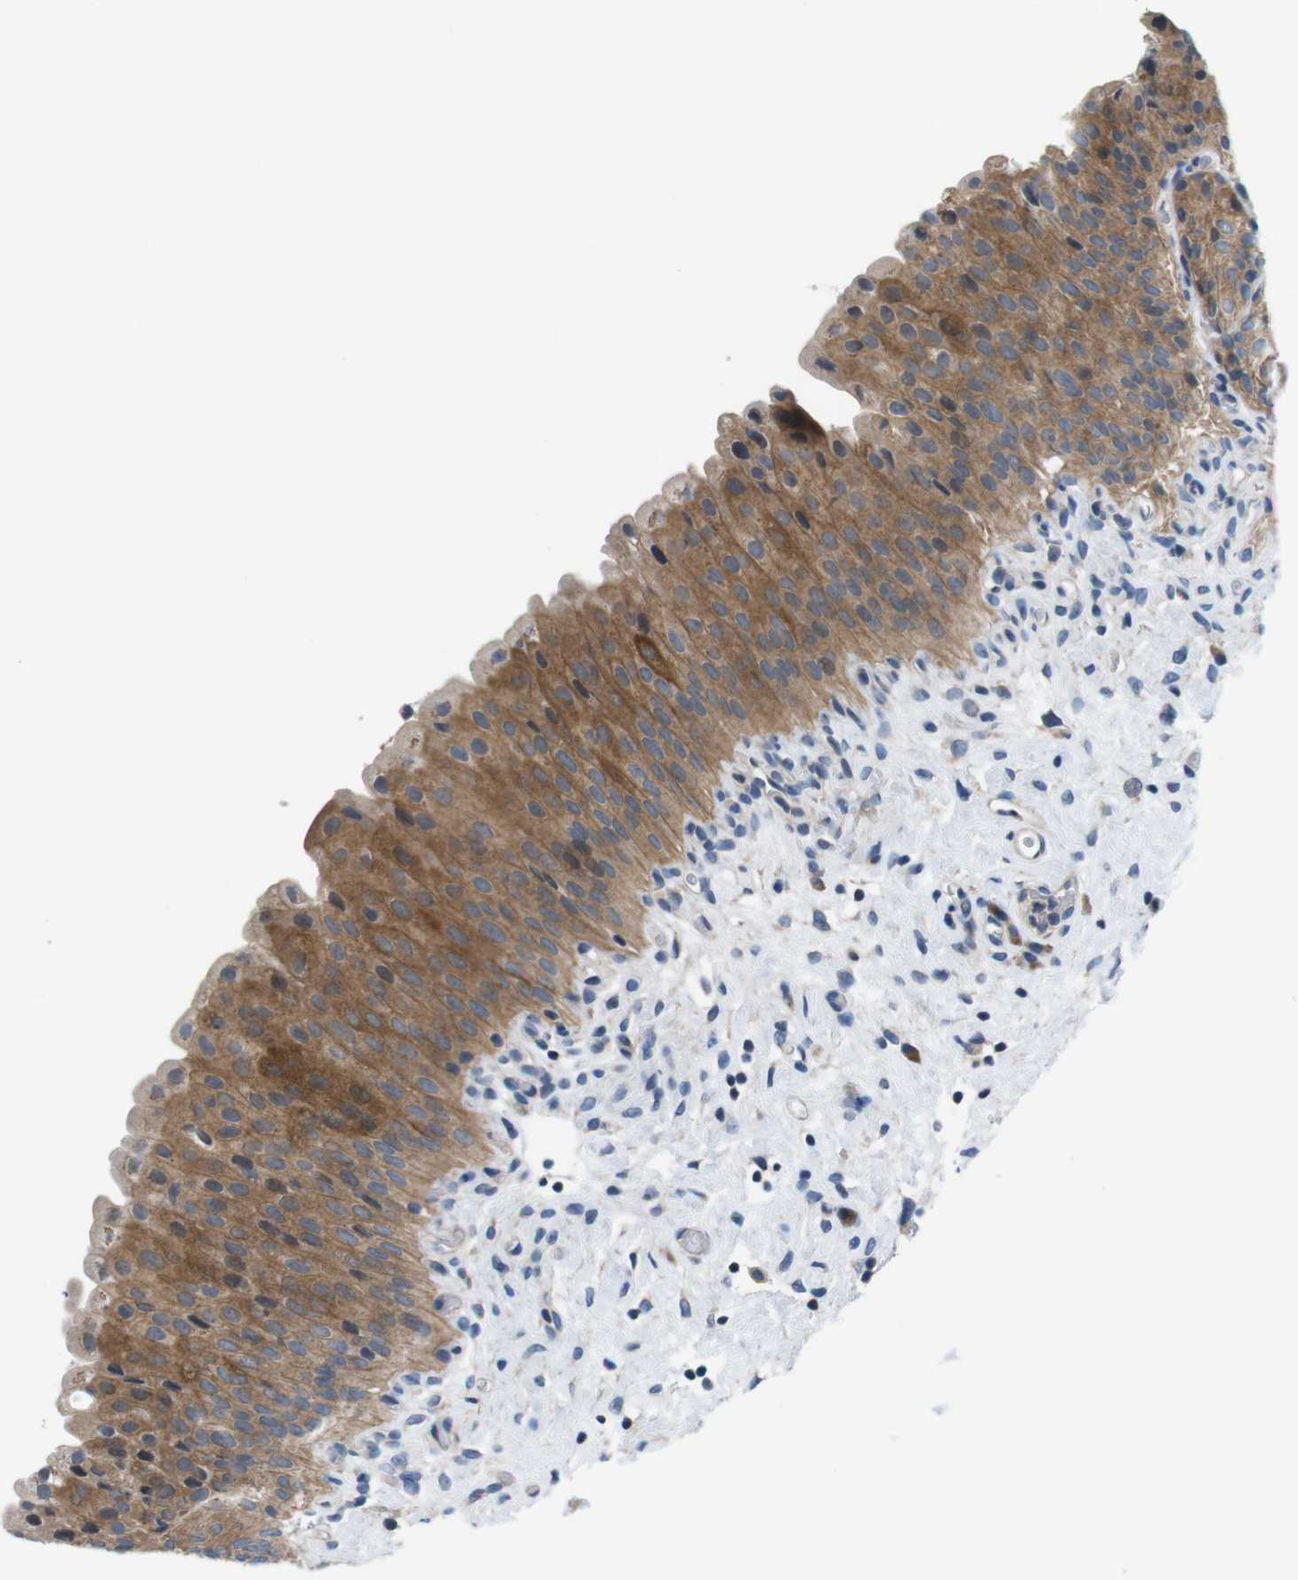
{"staining": {"intensity": "moderate", "quantity": ">75%", "location": "cytoplasmic/membranous"}, "tissue": "urinary bladder", "cell_type": "Urothelial cells", "image_type": "normal", "snomed": [{"axis": "morphology", "description": "Normal tissue, NOS"}, {"axis": "morphology", "description": "Urothelial carcinoma, High grade"}, {"axis": "topography", "description": "Urinary bladder"}], "caption": "Protein staining displays moderate cytoplasmic/membranous positivity in about >75% of urothelial cells in unremarkable urinary bladder. (IHC, brightfield microscopy, high magnification).", "gene": "JAK1", "patient": {"sex": "male", "age": 46}}